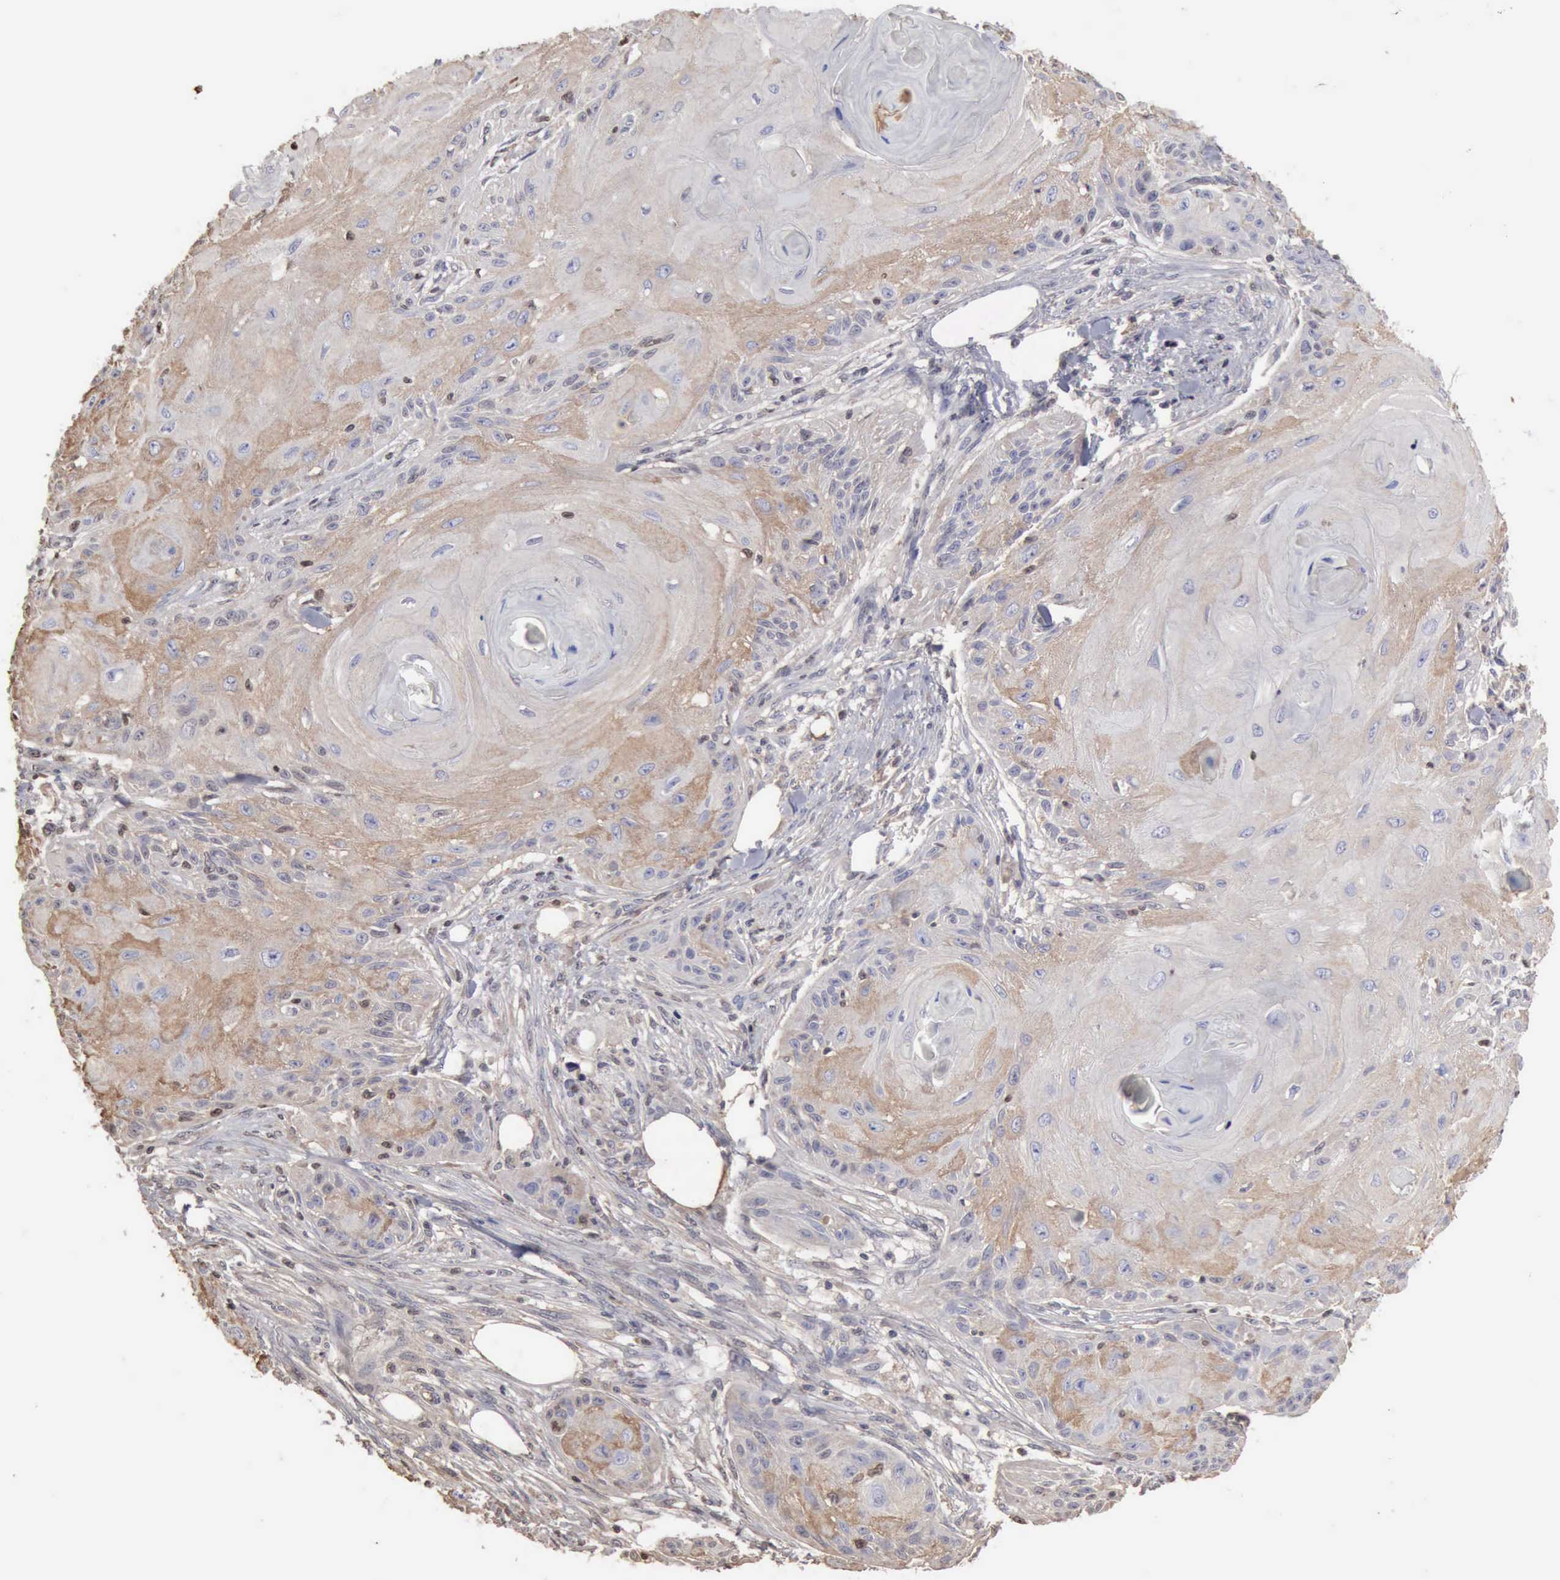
{"staining": {"intensity": "weak", "quantity": "<25%", "location": "cytoplasmic/membranous"}, "tissue": "skin cancer", "cell_type": "Tumor cells", "image_type": "cancer", "snomed": [{"axis": "morphology", "description": "Squamous cell carcinoma, NOS"}, {"axis": "topography", "description": "Skin"}], "caption": "This histopathology image is of skin squamous cell carcinoma stained with immunohistochemistry (IHC) to label a protein in brown with the nuclei are counter-stained blue. There is no staining in tumor cells.", "gene": "SERPINA1", "patient": {"sex": "female", "age": 88}}